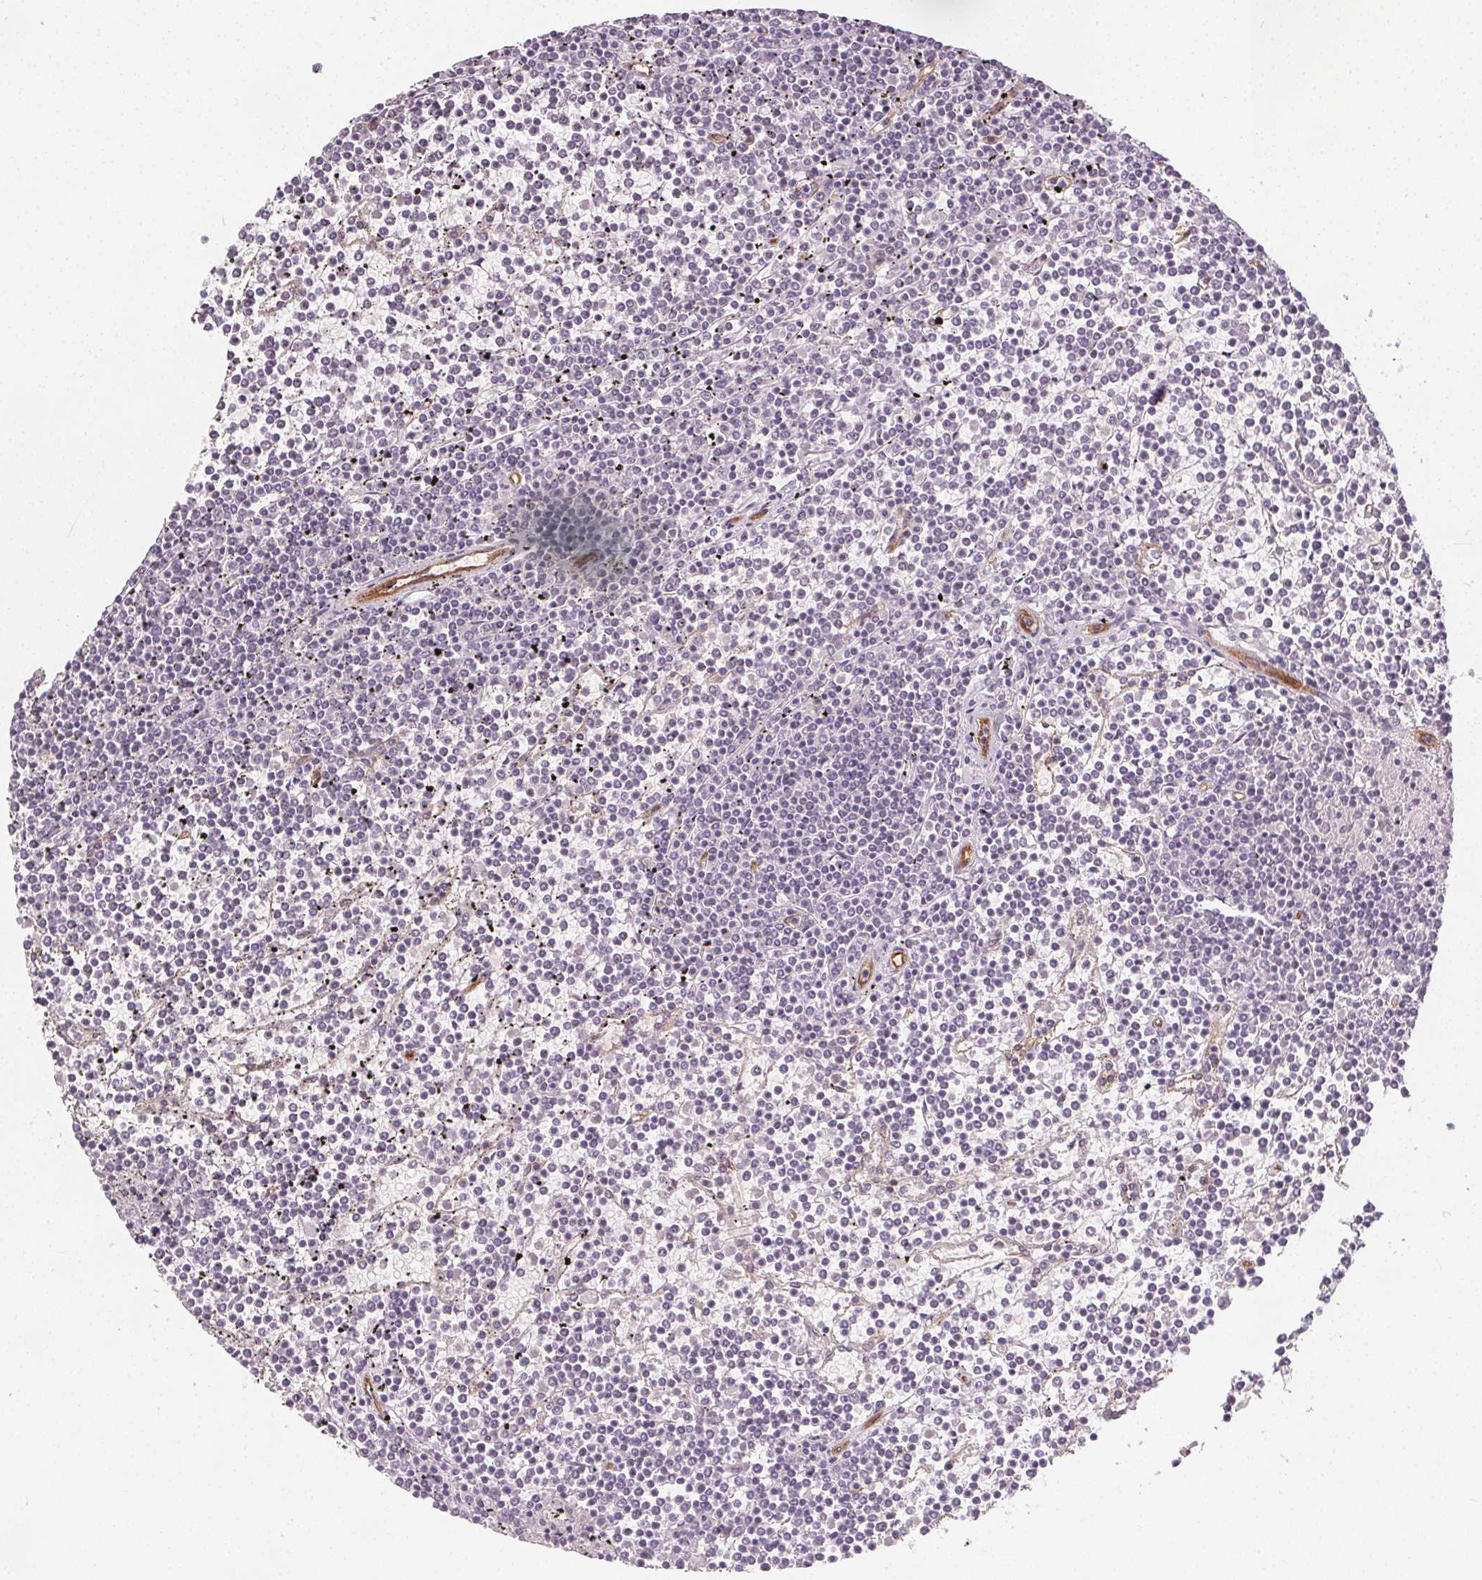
{"staining": {"intensity": "negative", "quantity": "none", "location": "none"}, "tissue": "lymphoma", "cell_type": "Tumor cells", "image_type": "cancer", "snomed": [{"axis": "morphology", "description": "Malignant lymphoma, non-Hodgkin's type, Low grade"}, {"axis": "topography", "description": "Spleen"}], "caption": "Immunohistochemistry of lymphoma exhibits no positivity in tumor cells.", "gene": "PODXL", "patient": {"sex": "female", "age": 19}}